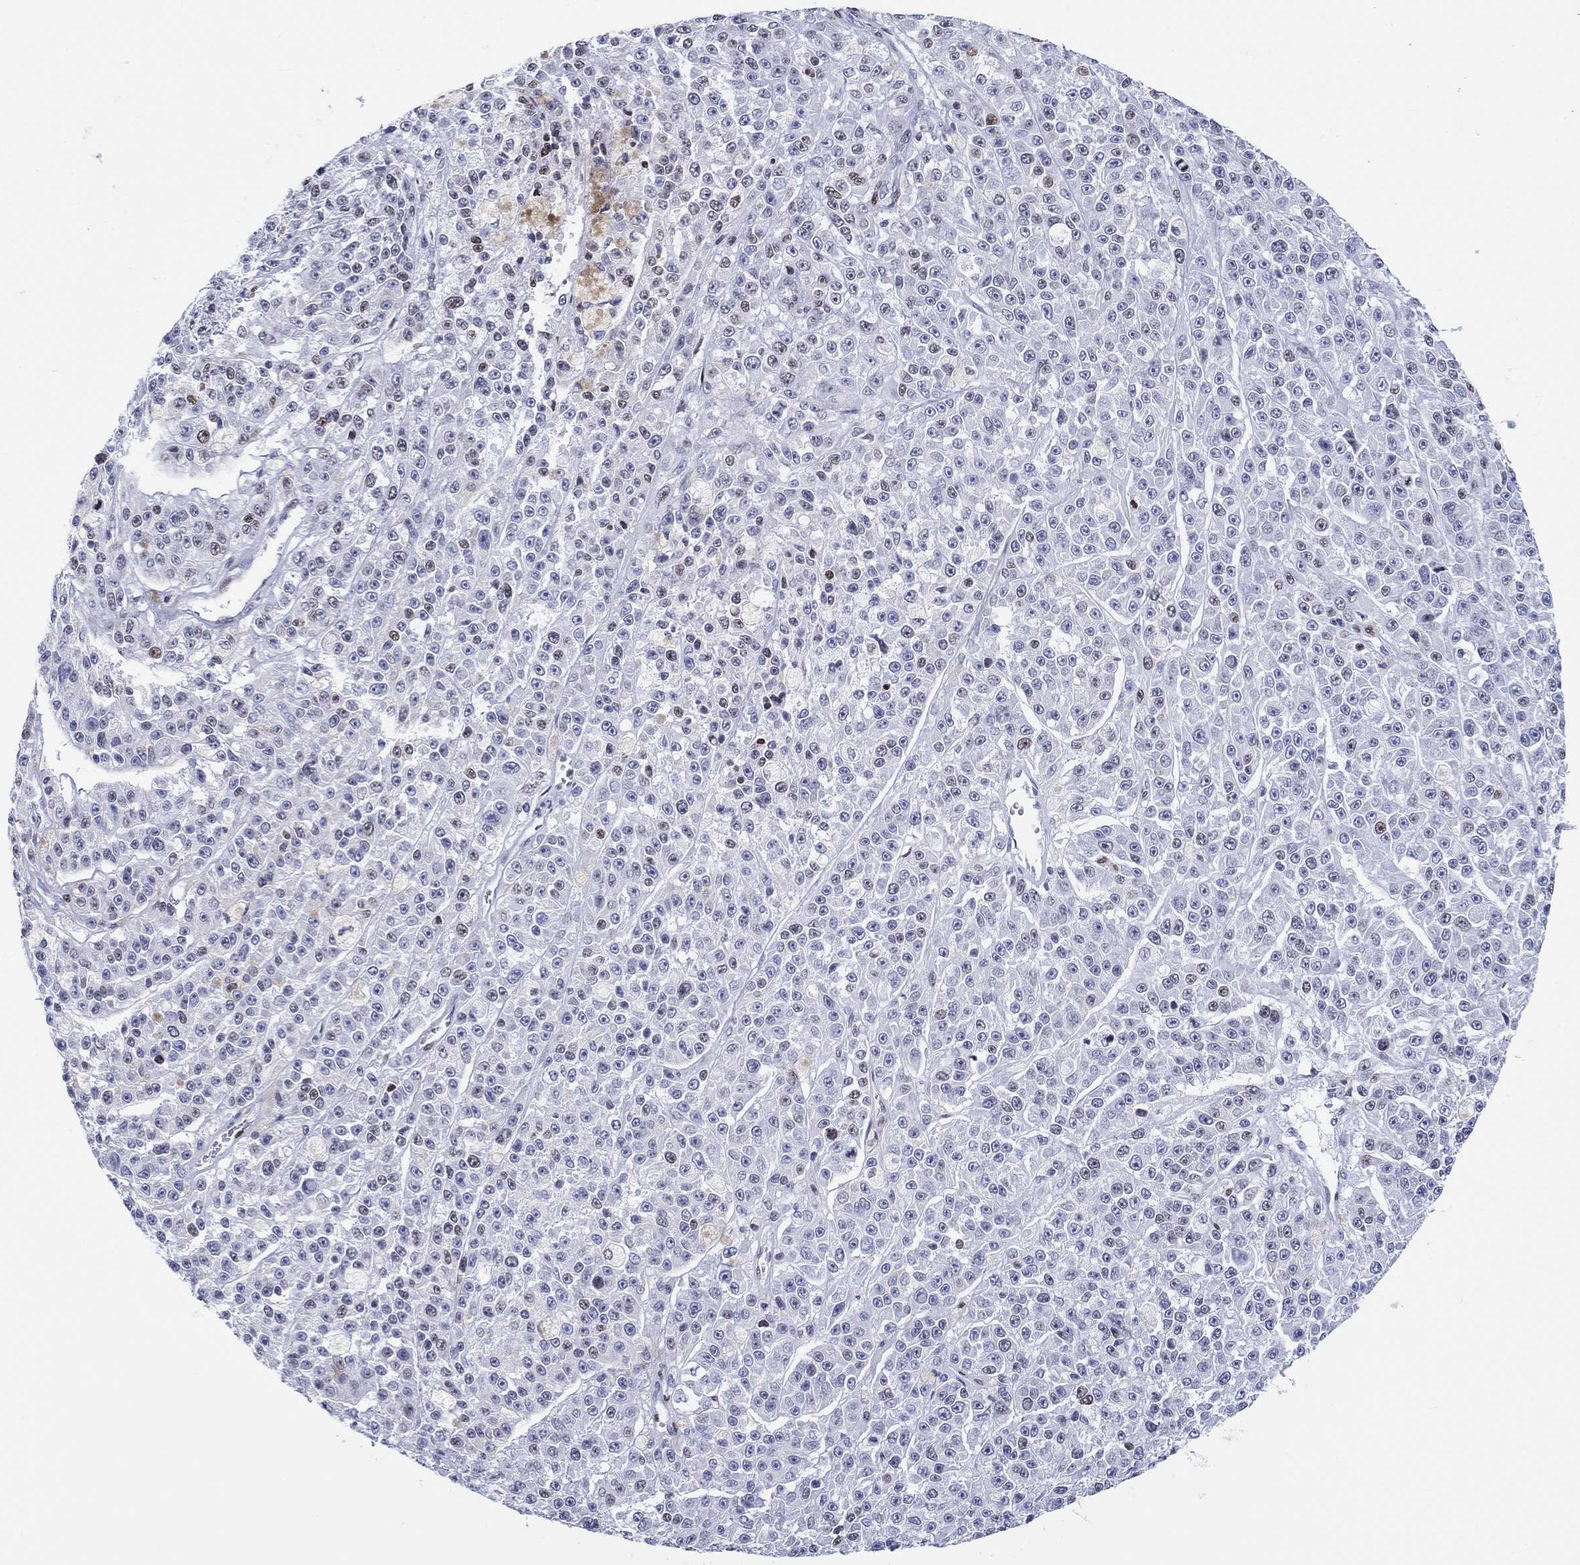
{"staining": {"intensity": "moderate", "quantity": "<25%", "location": "nuclear"}, "tissue": "melanoma", "cell_type": "Tumor cells", "image_type": "cancer", "snomed": [{"axis": "morphology", "description": "Malignant melanoma, NOS"}, {"axis": "topography", "description": "Skin"}], "caption": "A micrograph showing moderate nuclear positivity in about <25% of tumor cells in melanoma, as visualized by brown immunohistochemical staining.", "gene": "H1-1", "patient": {"sex": "female", "age": 58}}